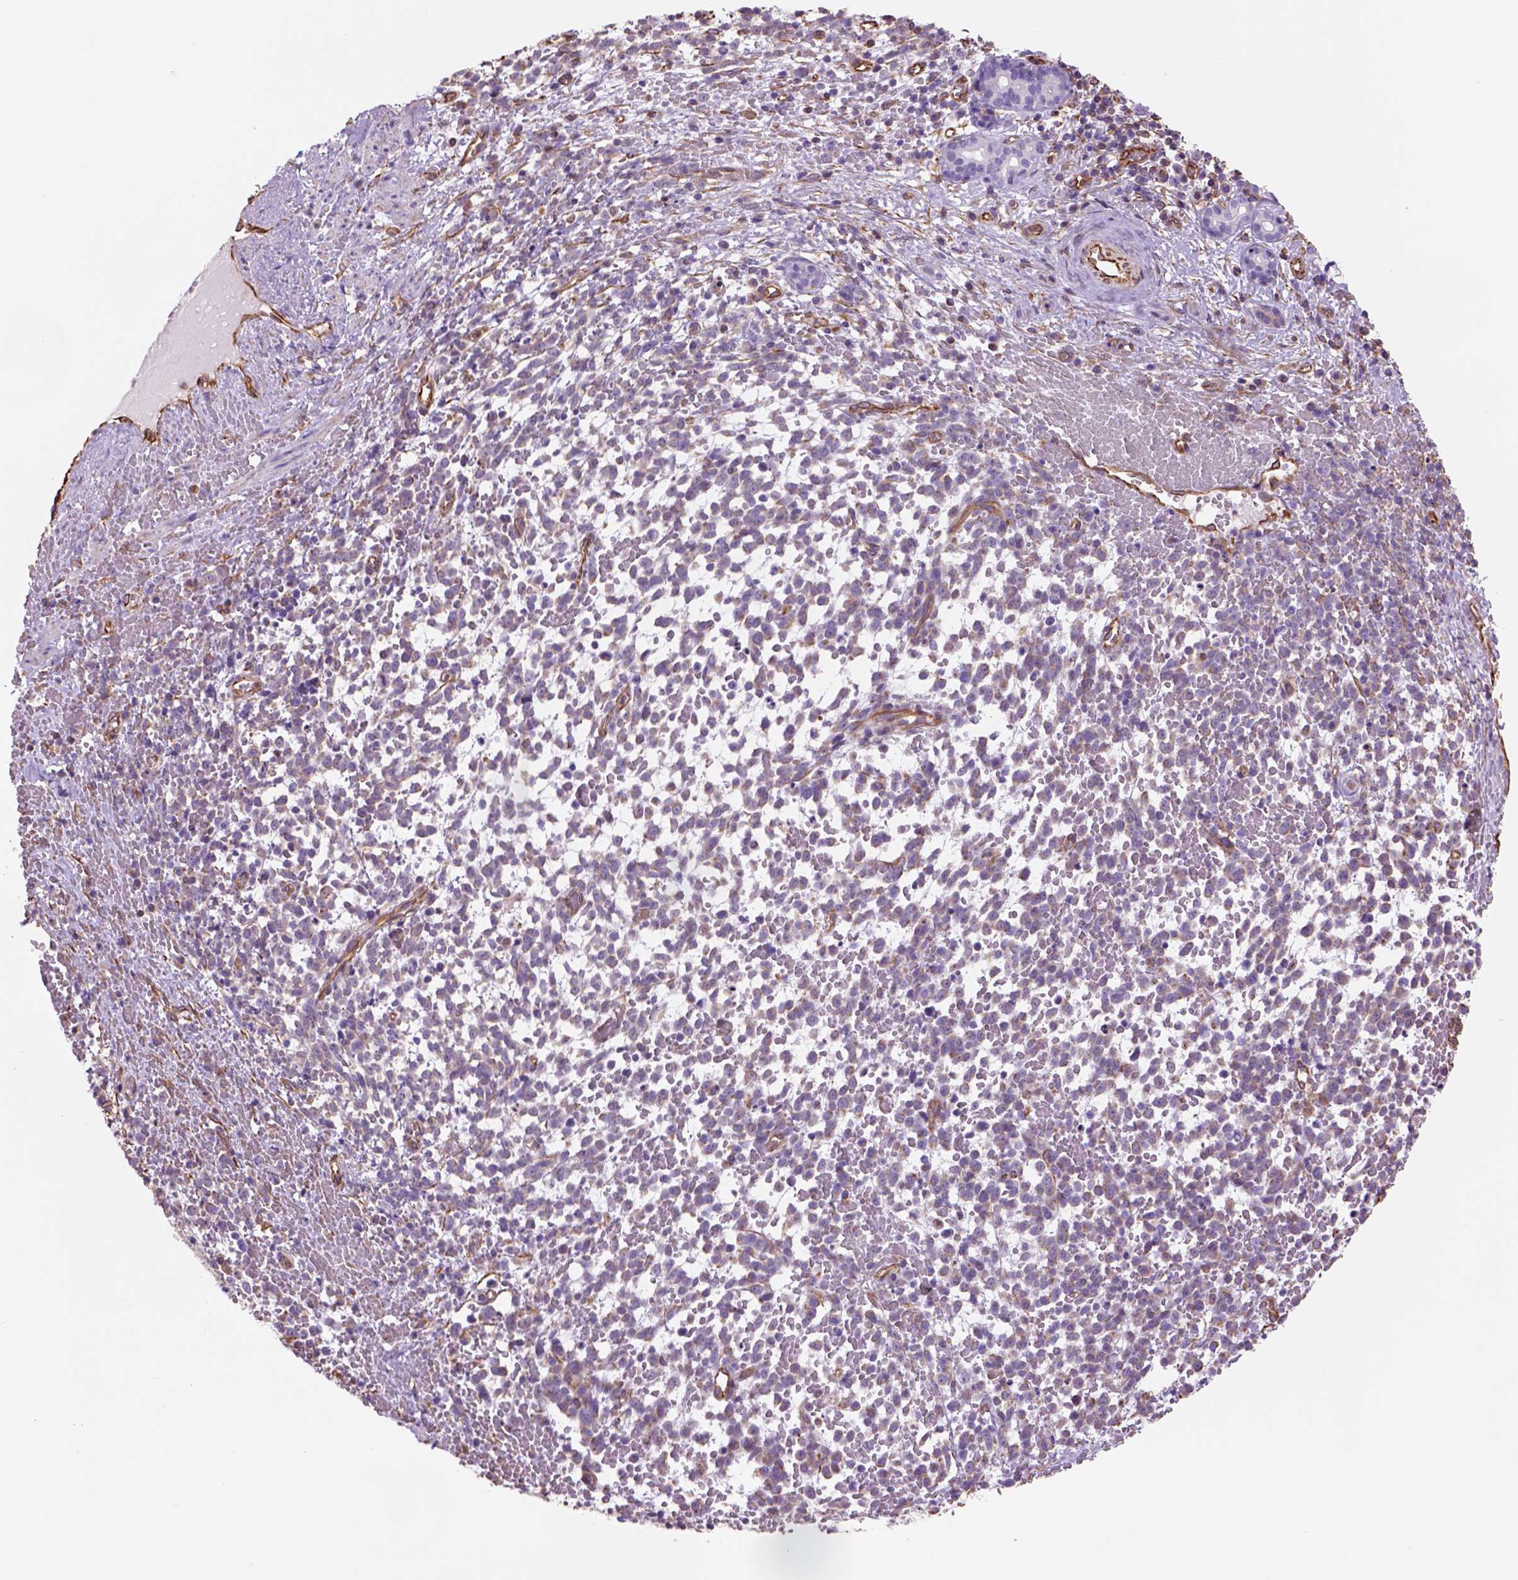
{"staining": {"intensity": "moderate", "quantity": "<25%", "location": "cytoplasmic/membranous"}, "tissue": "melanoma", "cell_type": "Tumor cells", "image_type": "cancer", "snomed": [{"axis": "morphology", "description": "Malignant melanoma, NOS"}, {"axis": "topography", "description": "Skin"}], "caption": "The micrograph demonstrates immunohistochemical staining of melanoma. There is moderate cytoplasmic/membranous positivity is seen in about <25% of tumor cells. (DAB IHC, brown staining for protein, blue staining for nuclei).", "gene": "ZZZ3", "patient": {"sex": "female", "age": 70}}